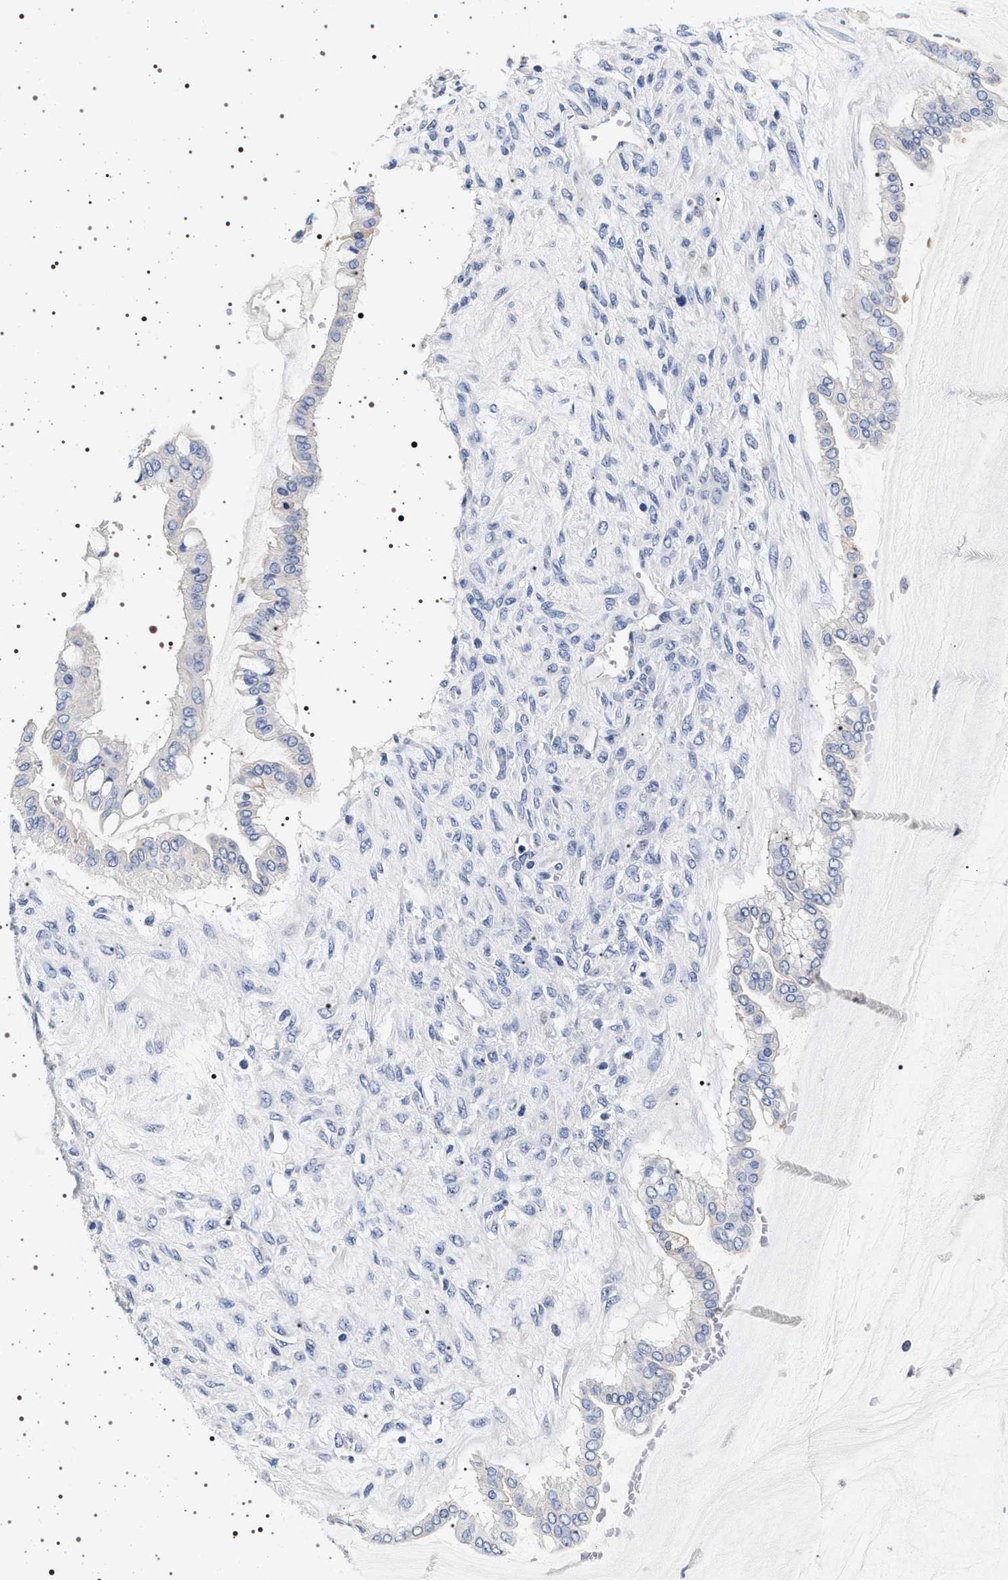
{"staining": {"intensity": "negative", "quantity": "none", "location": "none"}, "tissue": "ovarian cancer", "cell_type": "Tumor cells", "image_type": "cancer", "snomed": [{"axis": "morphology", "description": "Cystadenocarcinoma, mucinous, NOS"}, {"axis": "topography", "description": "Ovary"}], "caption": "This micrograph is of ovarian cancer stained with immunohistochemistry to label a protein in brown with the nuclei are counter-stained blue. There is no expression in tumor cells.", "gene": "HSD17B1", "patient": {"sex": "female", "age": 73}}